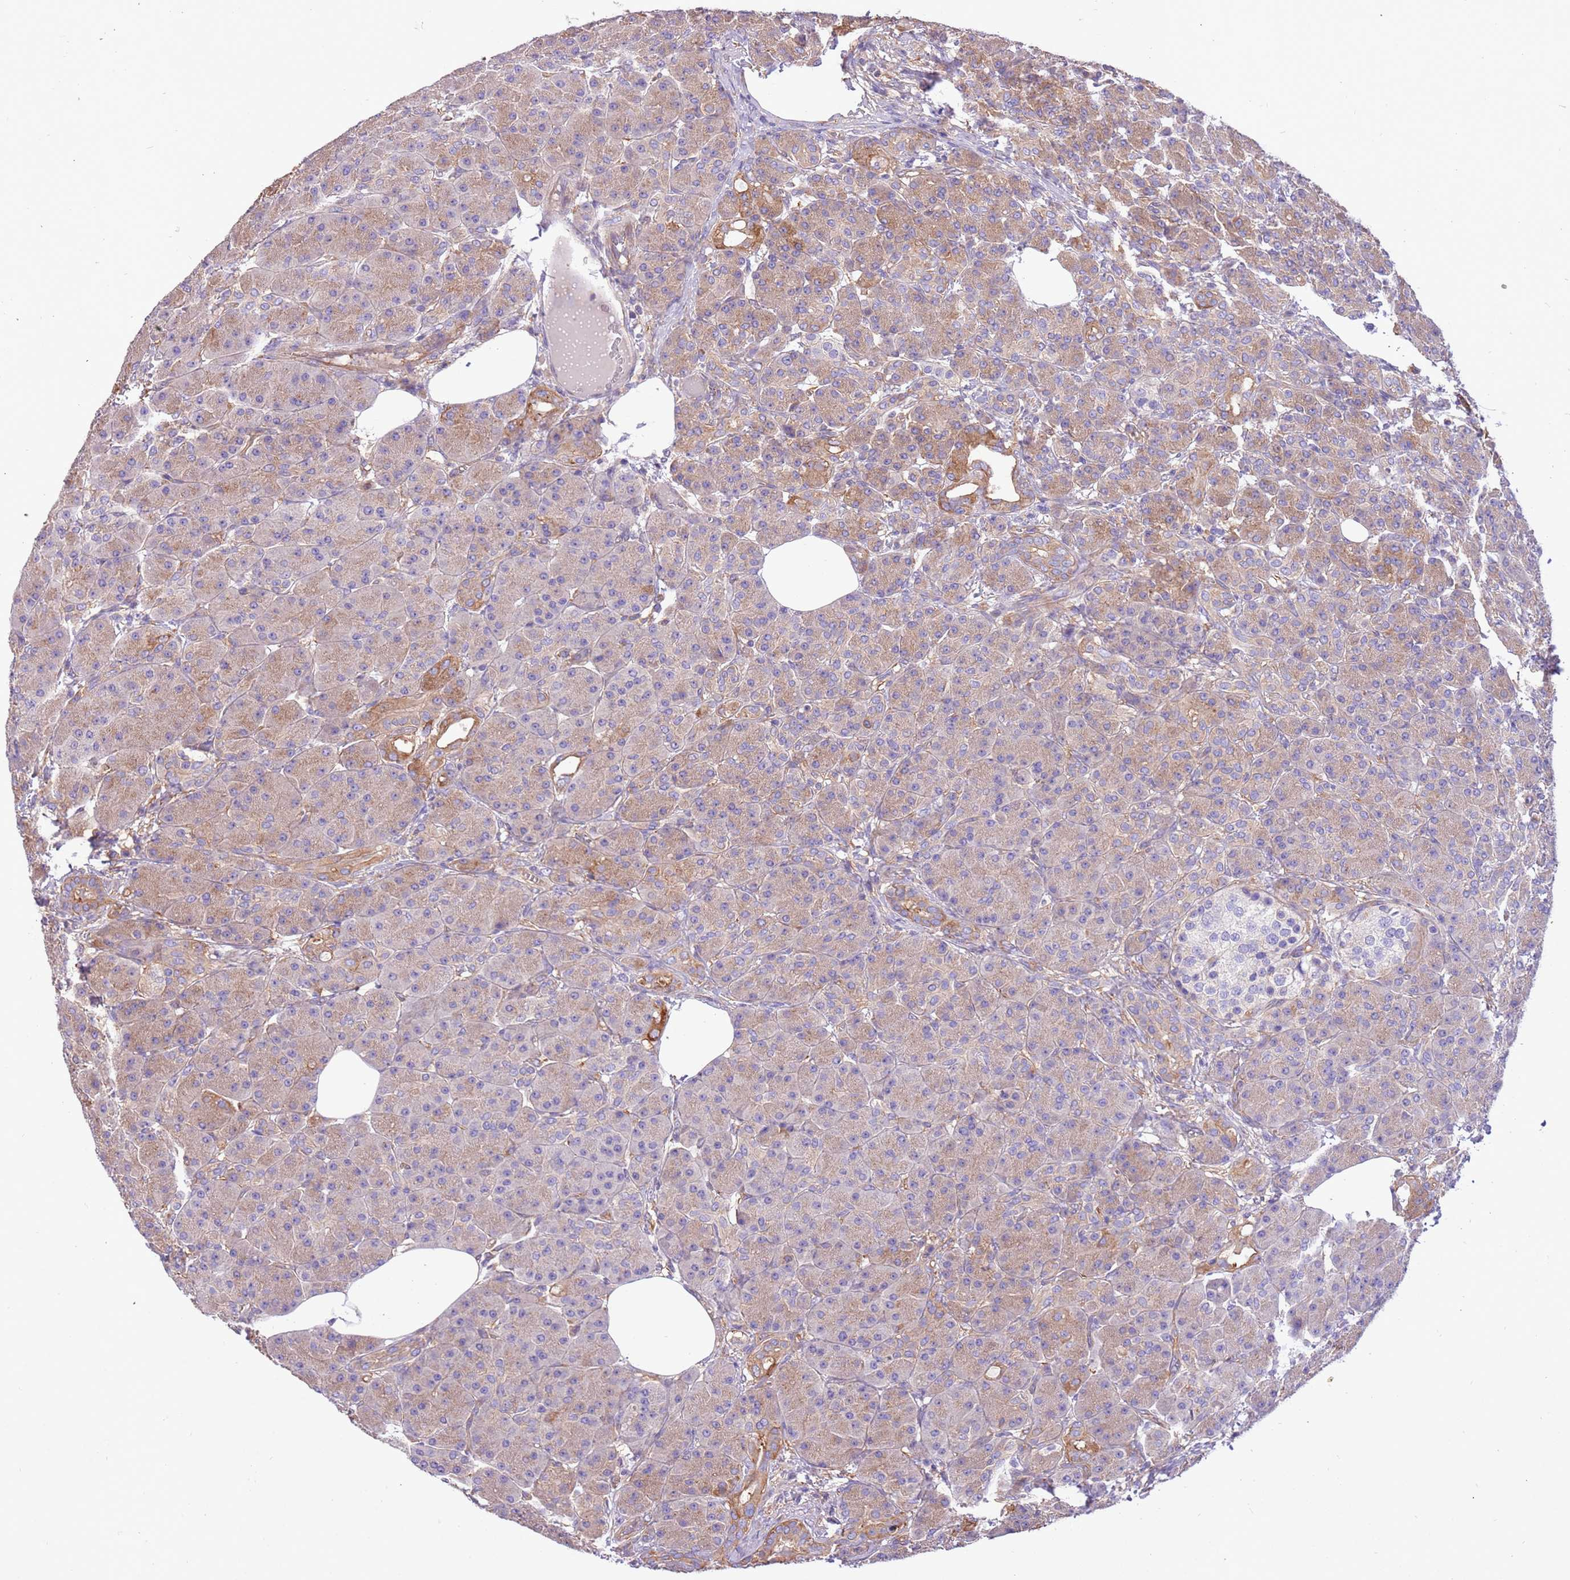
{"staining": {"intensity": "moderate", "quantity": "<25%", "location": "cytoplasmic/membranous"}, "tissue": "pancreas", "cell_type": "Exocrine glandular cells", "image_type": "normal", "snomed": [{"axis": "morphology", "description": "Normal tissue, NOS"}, {"axis": "topography", "description": "Pancreas"}], "caption": "Immunohistochemistry of benign human pancreas reveals low levels of moderate cytoplasmic/membranous expression in about <25% of exocrine glandular cells.", "gene": "NAALADL1", "patient": {"sex": "male", "age": 63}}